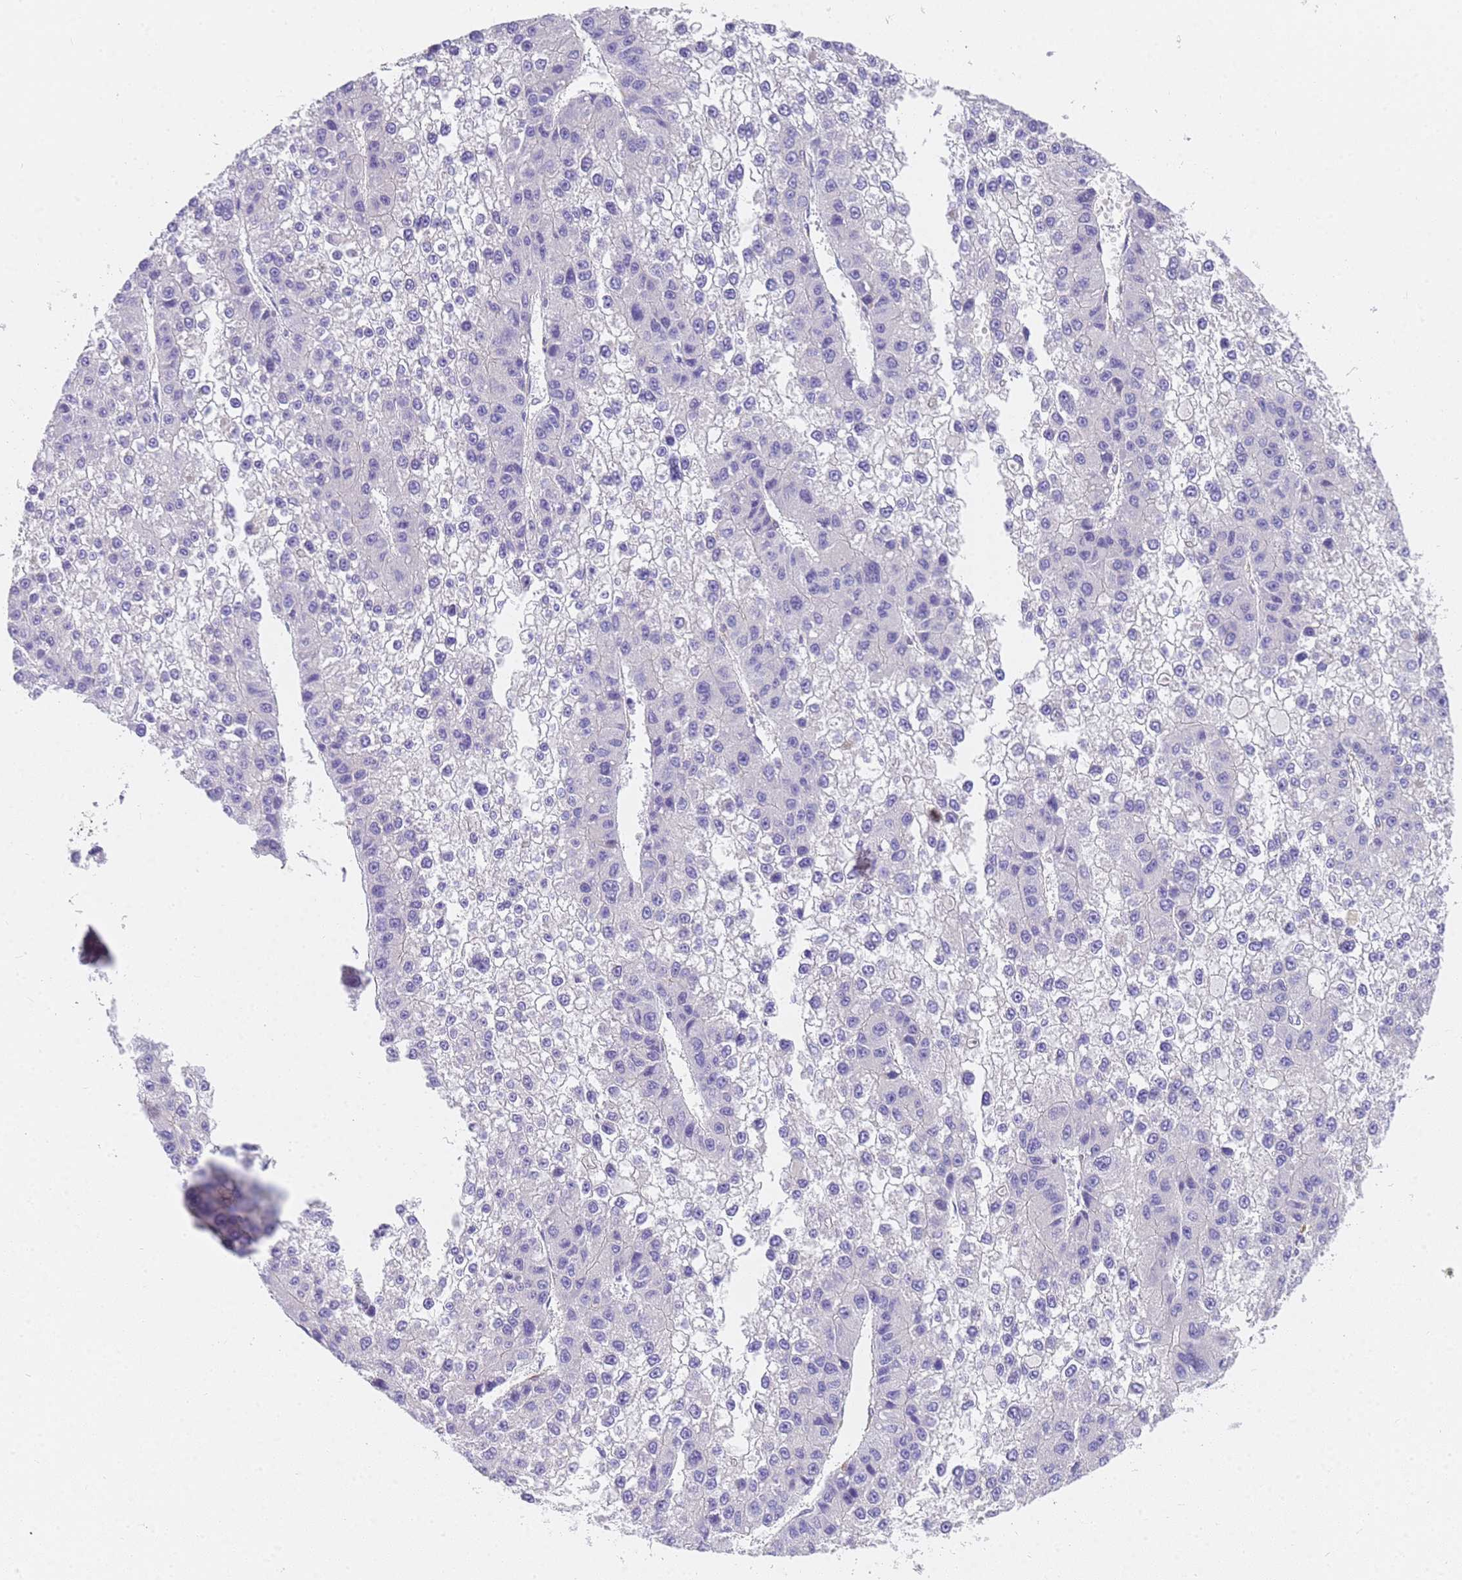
{"staining": {"intensity": "negative", "quantity": "none", "location": "none"}, "tissue": "liver cancer", "cell_type": "Tumor cells", "image_type": "cancer", "snomed": [{"axis": "morphology", "description": "Carcinoma, Hepatocellular, NOS"}, {"axis": "topography", "description": "Liver"}], "caption": "The immunohistochemistry histopathology image has no significant staining in tumor cells of liver hepatocellular carcinoma tissue.", "gene": "MVB12A", "patient": {"sex": "female", "age": 73}}